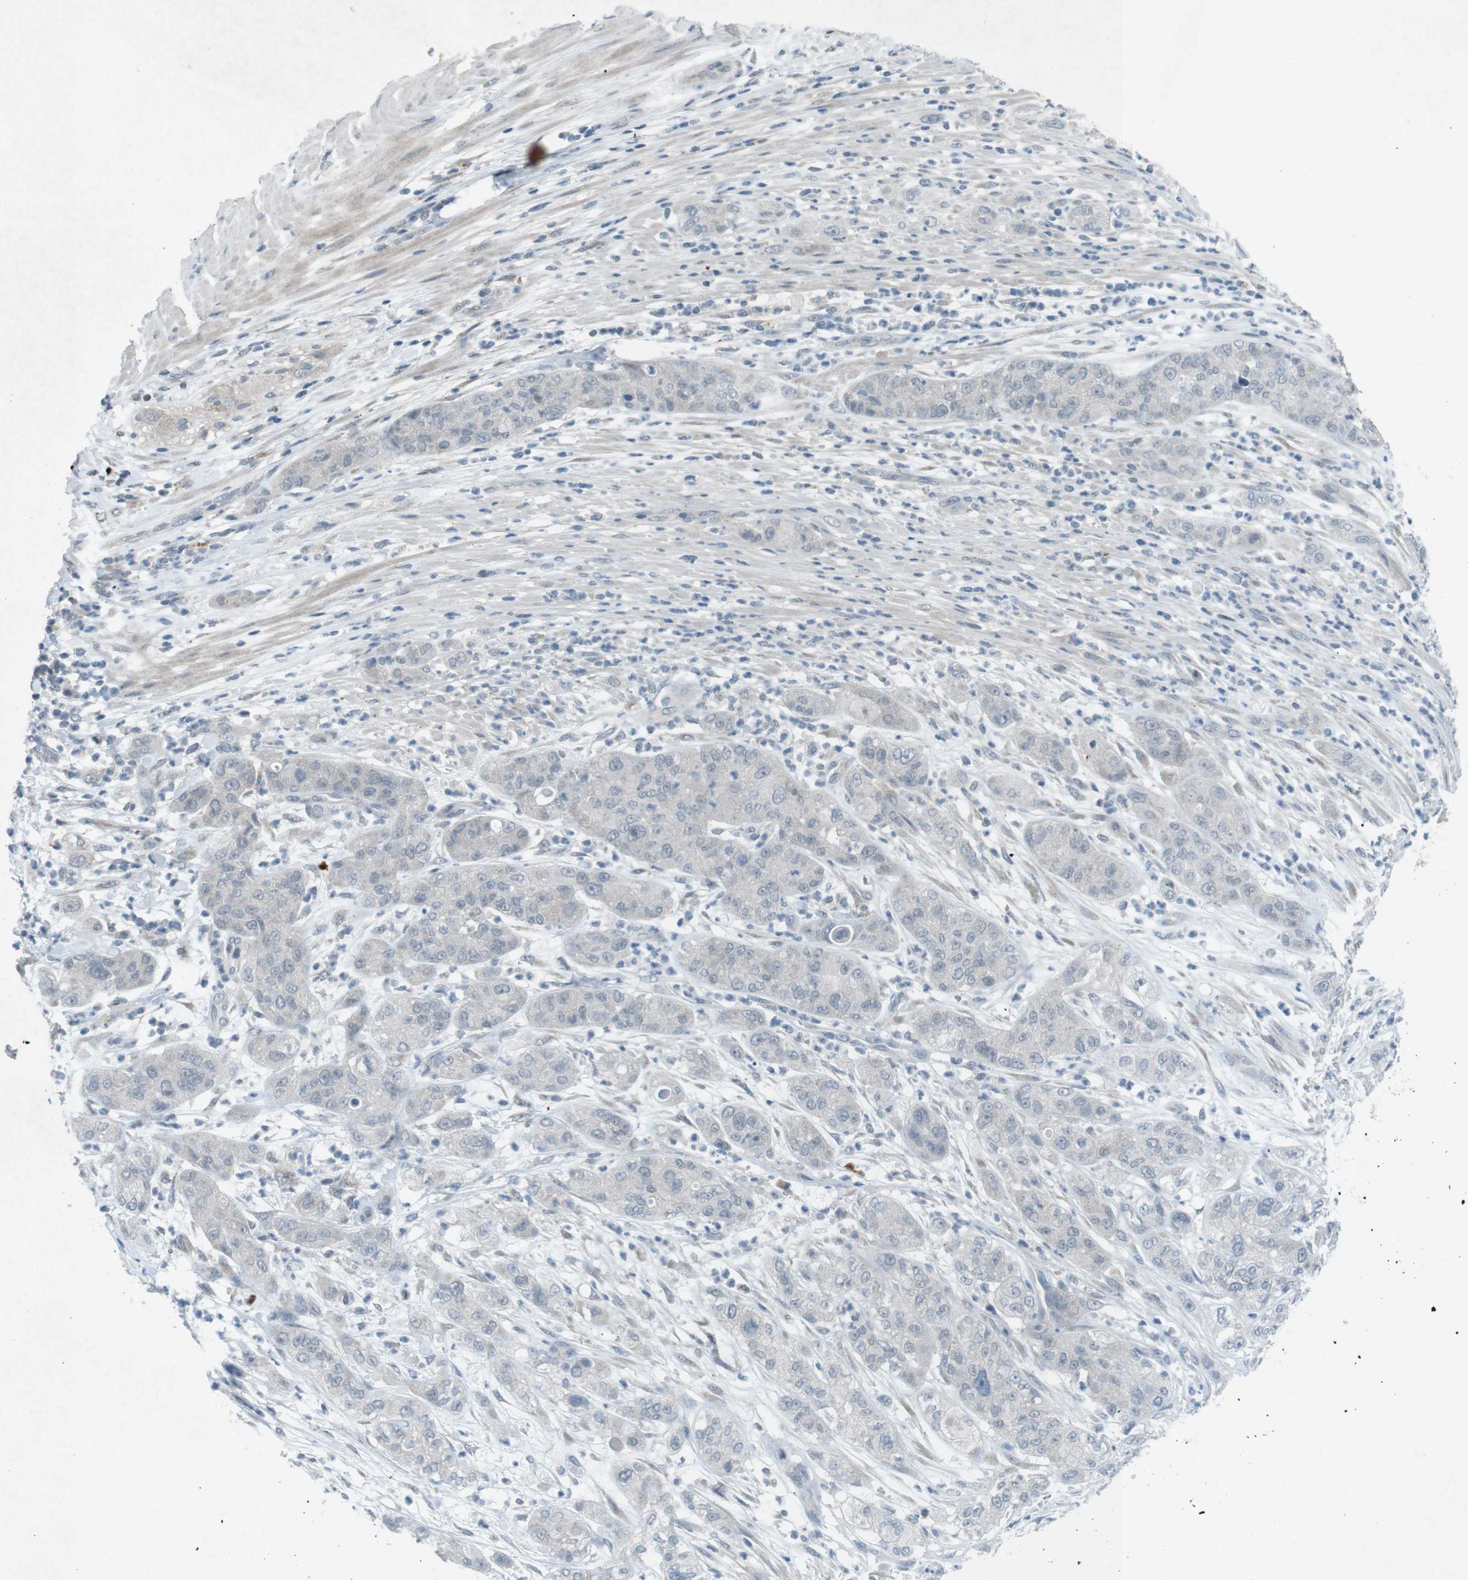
{"staining": {"intensity": "negative", "quantity": "none", "location": "none"}, "tissue": "pancreatic cancer", "cell_type": "Tumor cells", "image_type": "cancer", "snomed": [{"axis": "morphology", "description": "Adenocarcinoma, NOS"}, {"axis": "topography", "description": "Pancreas"}], "caption": "Human adenocarcinoma (pancreatic) stained for a protein using immunohistochemistry shows no expression in tumor cells.", "gene": "FCRLA", "patient": {"sex": "female", "age": 78}}